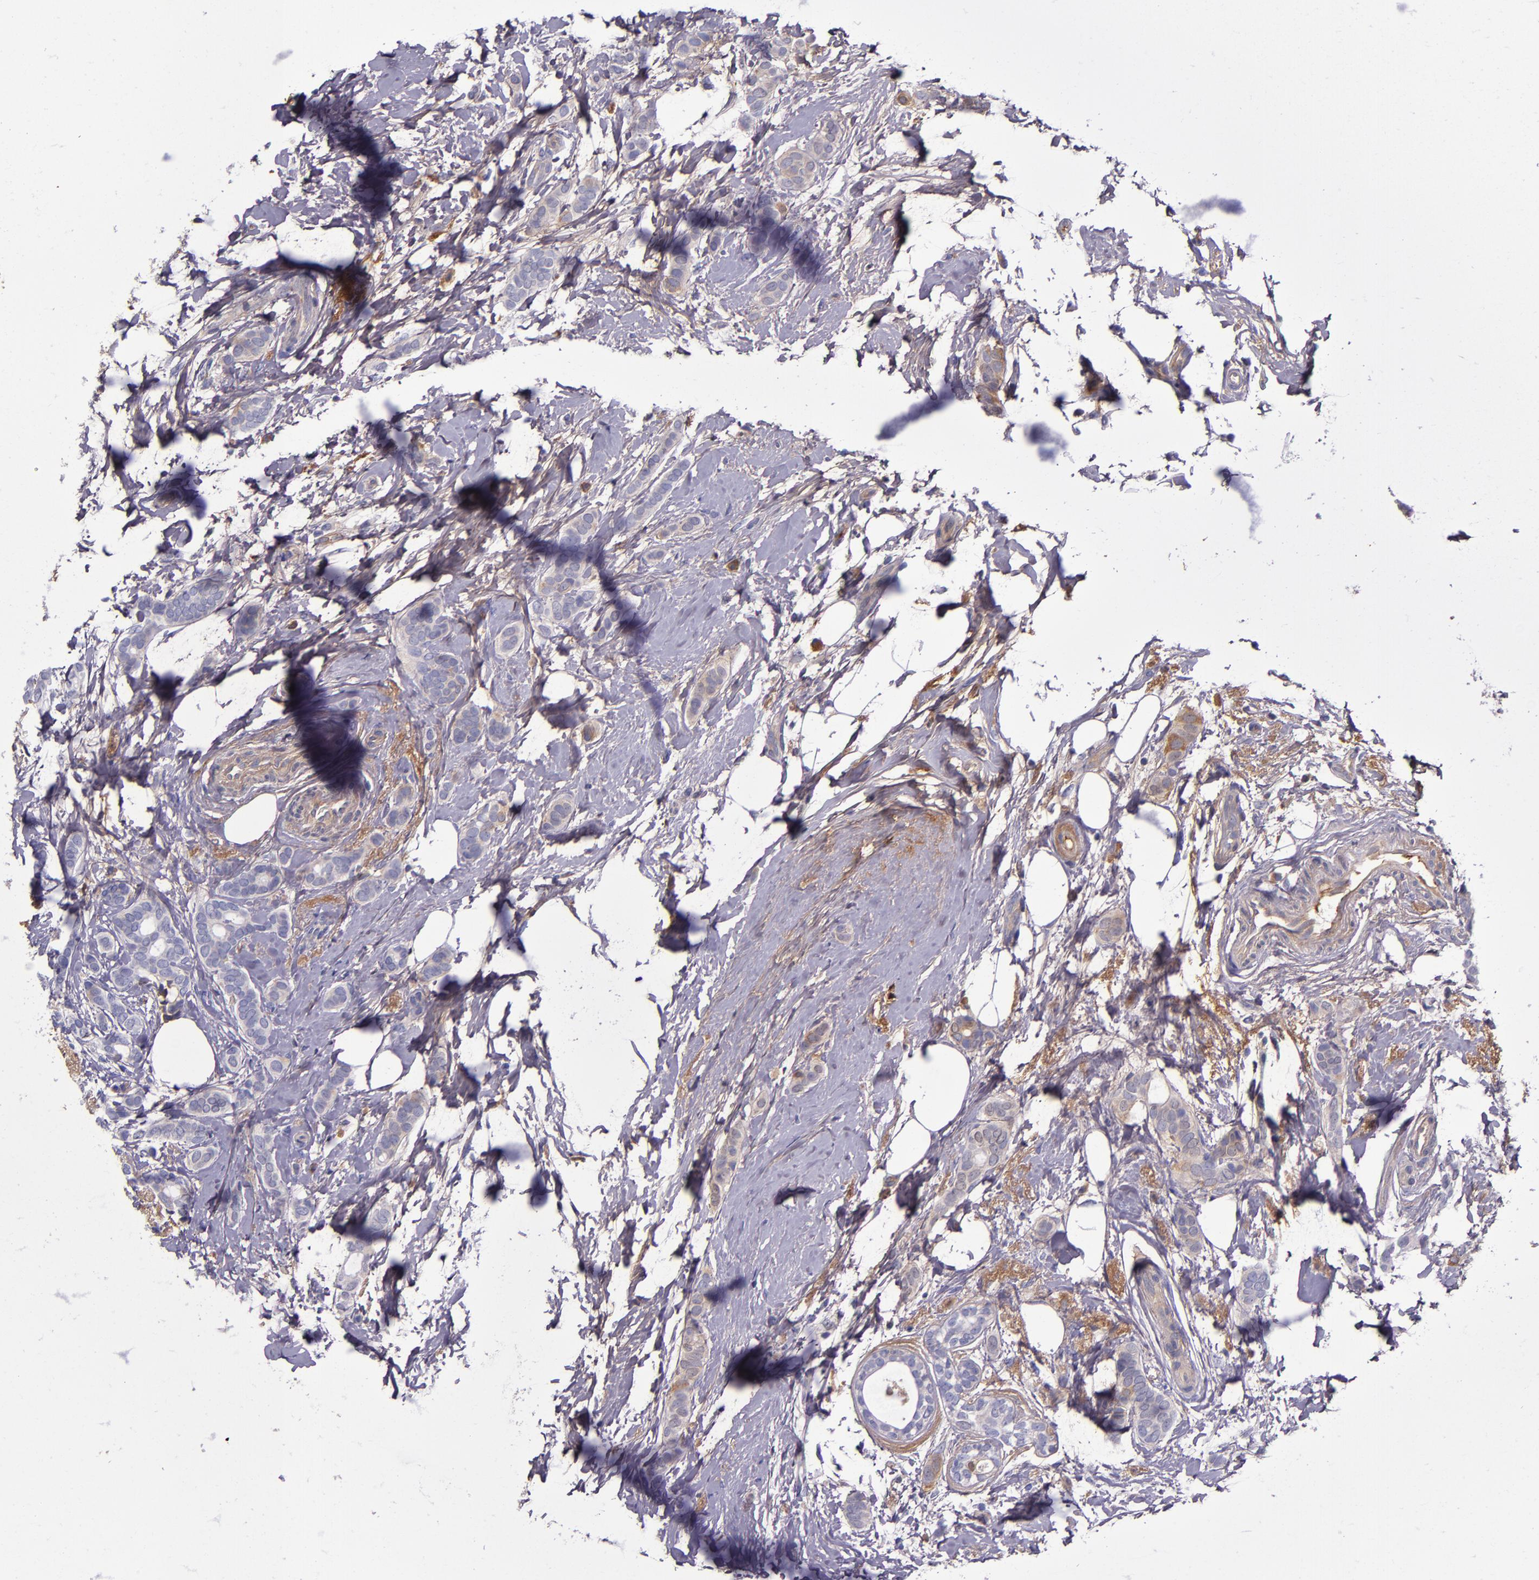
{"staining": {"intensity": "moderate", "quantity": "25%-75%", "location": "cytoplasmic/membranous"}, "tissue": "breast cancer", "cell_type": "Tumor cells", "image_type": "cancer", "snomed": [{"axis": "morphology", "description": "Duct carcinoma"}, {"axis": "topography", "description": "Breast"}], "caption": "Immunohistochemical staining of breast intraductal carcinoma shows medium levels of moderate cytoplasmic/membranous protein positivity in approximately 25%-75% of tumor cells. (Stains: DAB (3,3'-diaminobenzidine) in brown, nuclei in blue, Microscopy: brightfield microscopy at high magnification).", "gene": "CLEC3B", "patient": {"sex": "female", "age": 54}}